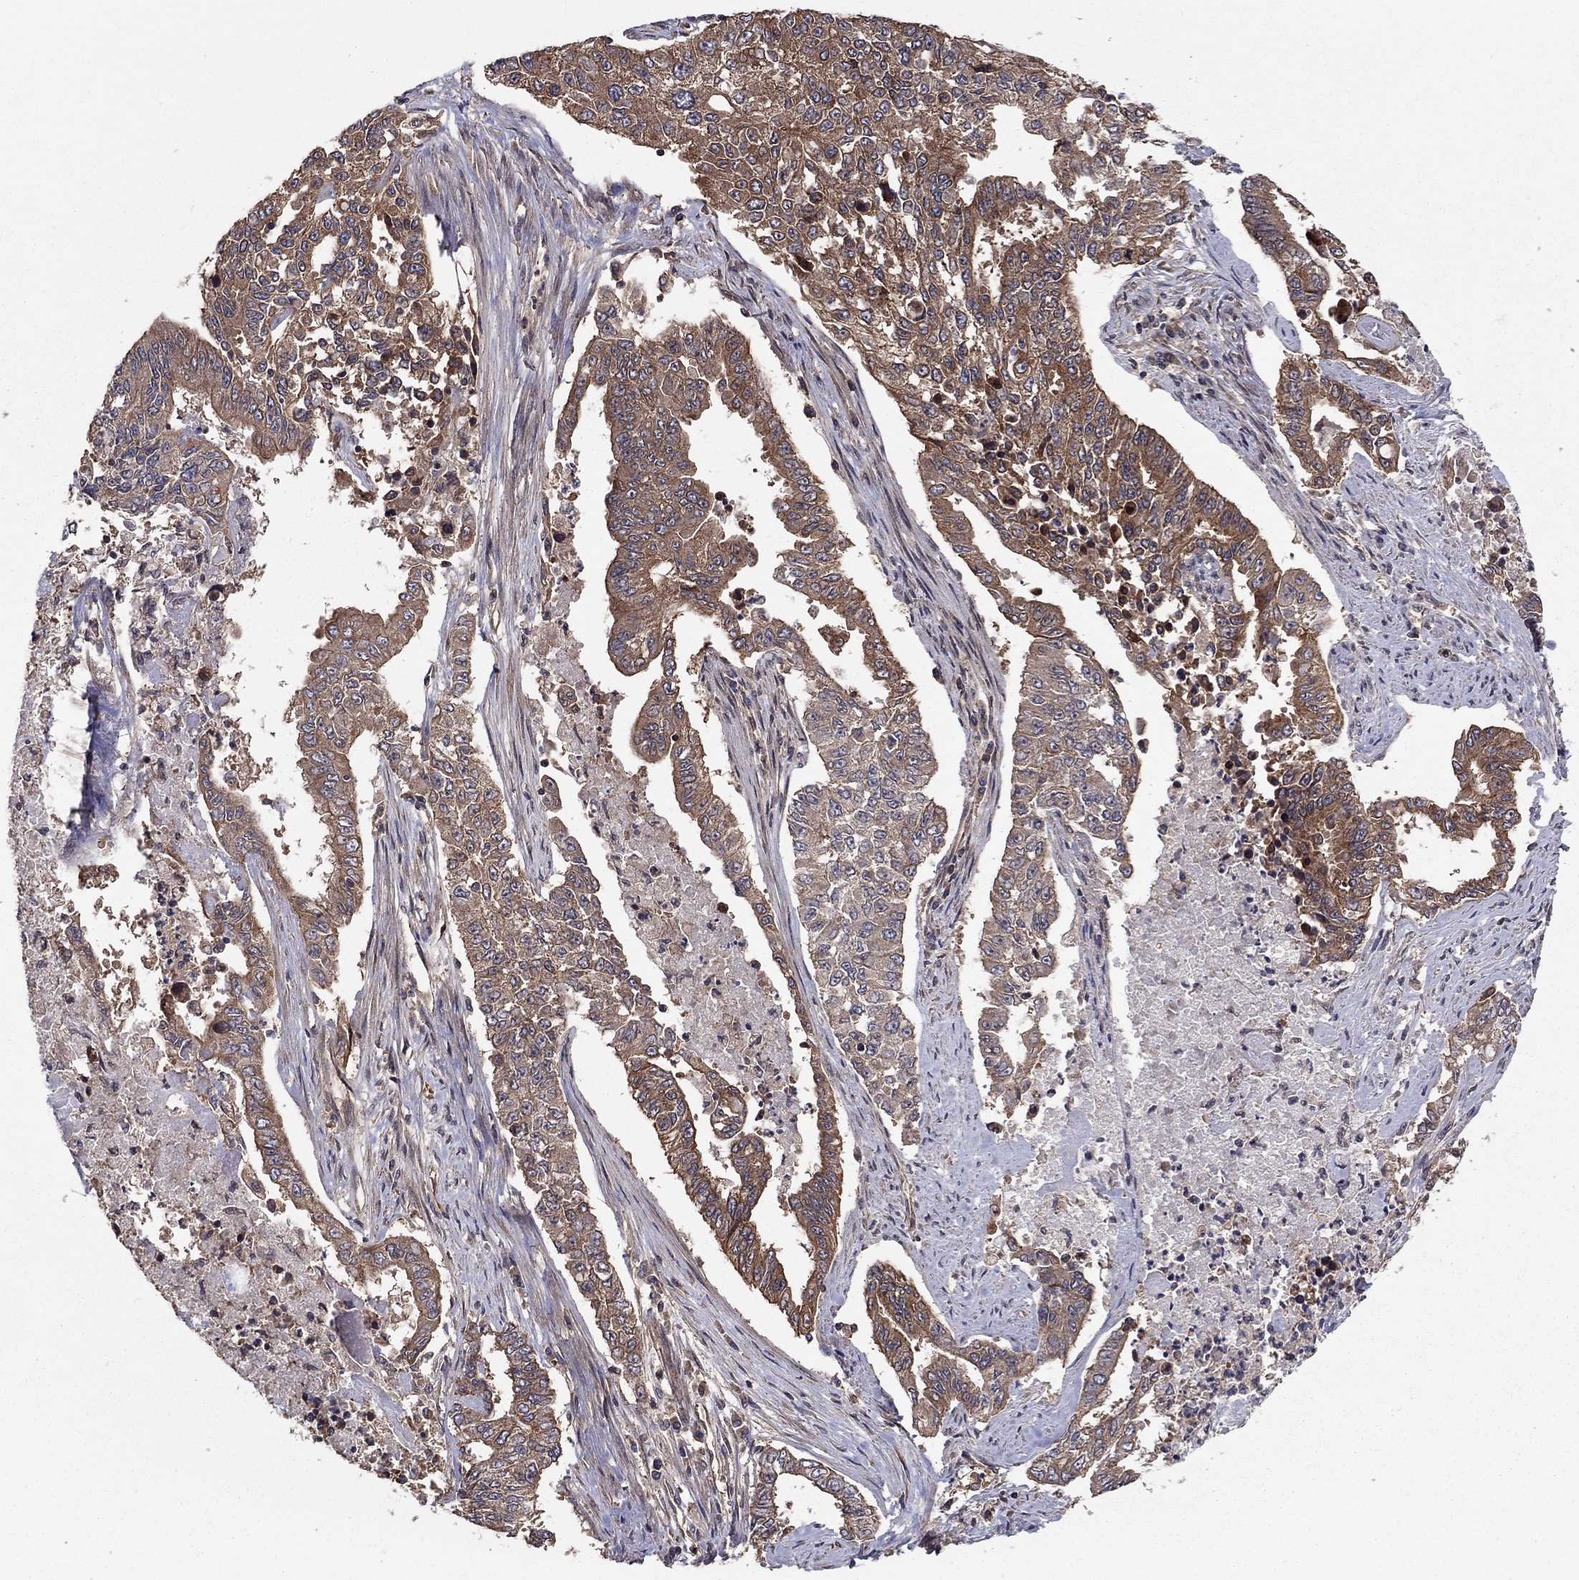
{"staining": {"intensity": "strong", "quantity": "25%-75%", "location": "cytoplasmic/membranous"}, "tissue": "endometrial cancer", "cell_type": "Tumor cells", "image_type": "cancer", "snomed": [{"axis": "morphology", "description": "Adenocarcinoma, NOS"}, {"axis": "topography", "description": "Uterus"}], "caption": "A brown stain shows strong cytoplasmic/membranous expression of a protein in human adenocarcinoma (endometrial) tumor cells. The protein is shown in brown color, while the nuclei are stained blue.", "gene": "BMERB1", "patient": {"sex": "female", "age": 59}}